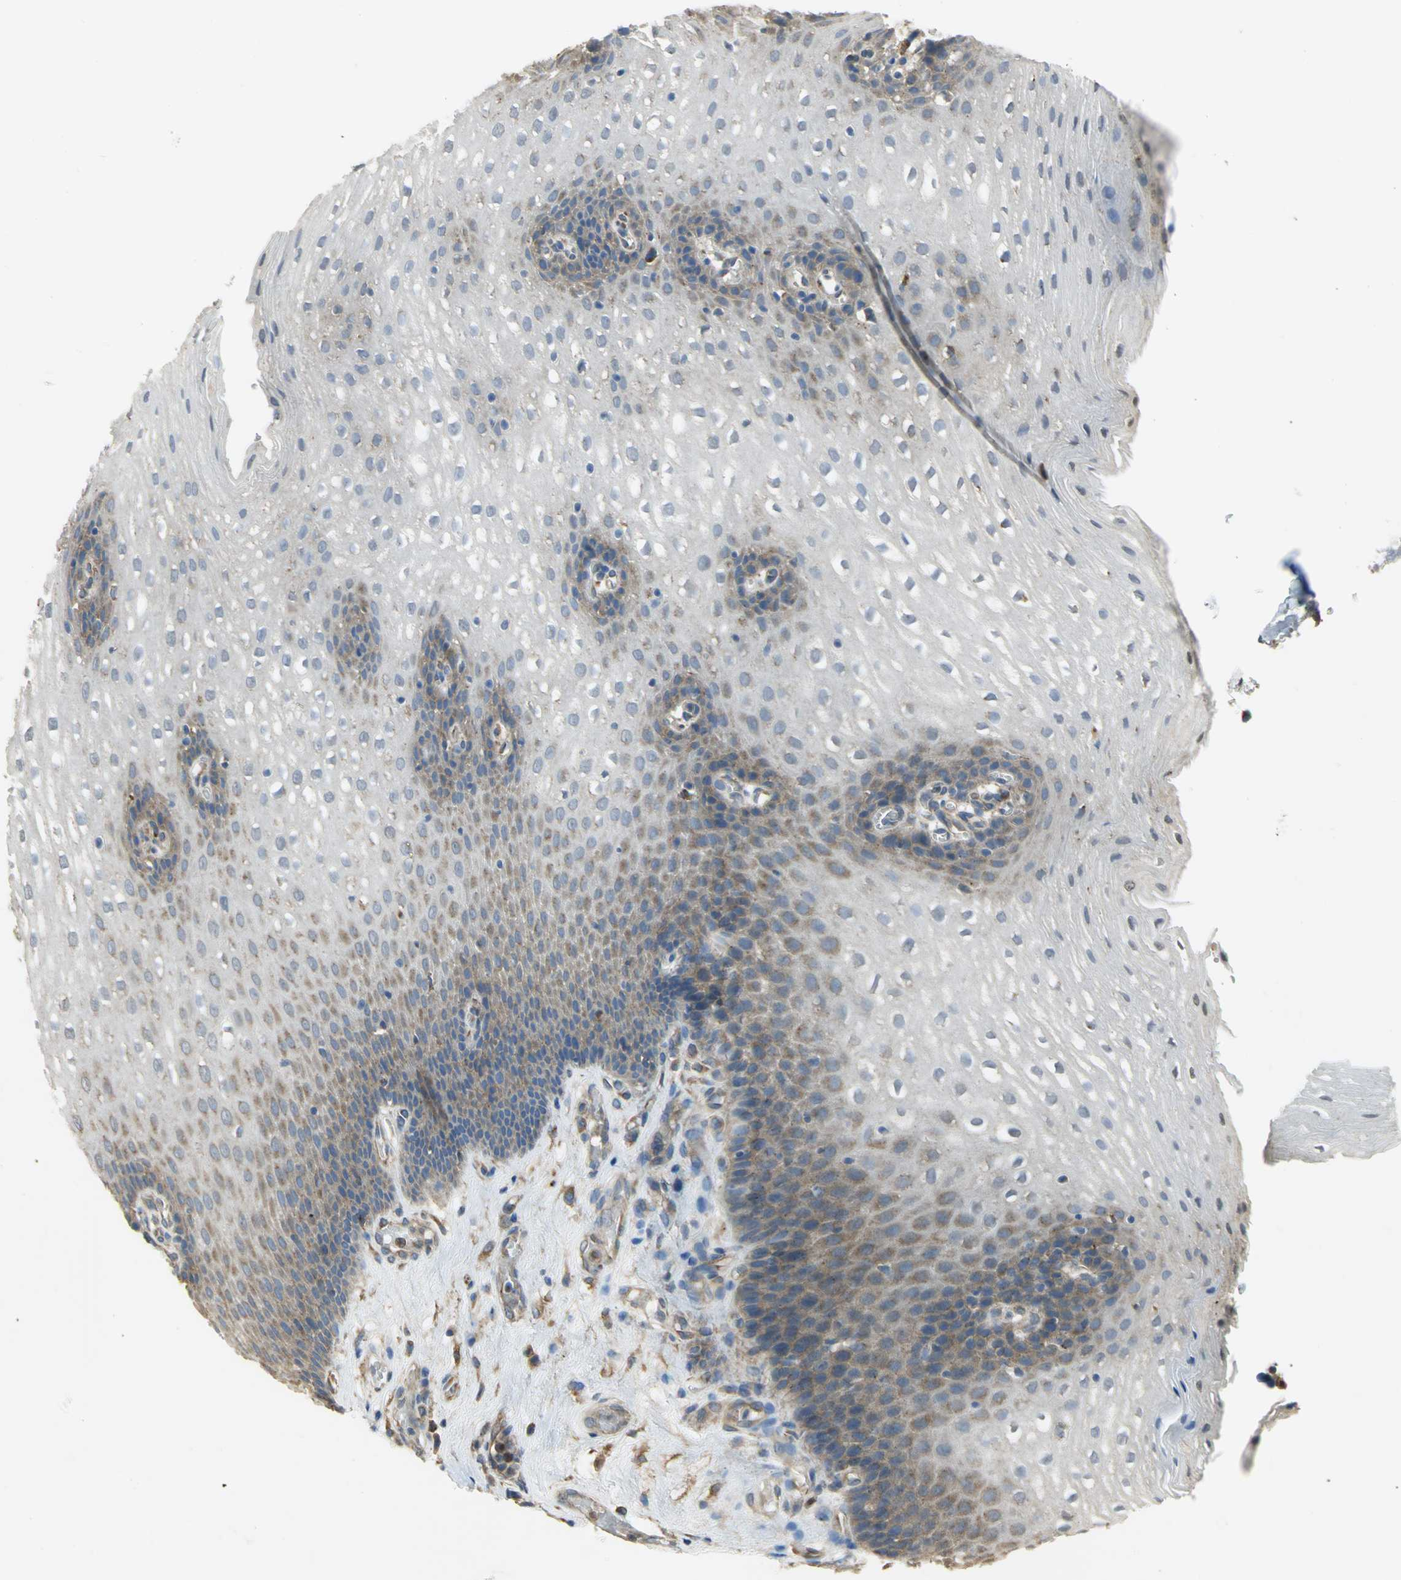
{"staining": {"intensity": "negative", "quantity": "none", "location": "none"}, "tissue": "esophagus", "cell_type": "Squamous epithelial cells", "image_type": "normal", "snomed": [{"axis": "morphology", "description": "Normal tissue, NOS"}, {"axis": "topography", "description": "Esophagus"}], "caption": "Immunohistochemical staining of normal human esophagus reveals no significant staining in squamous epithelial cells.", "gene": "DIAPH2", "patient": {"sex": "male", "age": 48}}